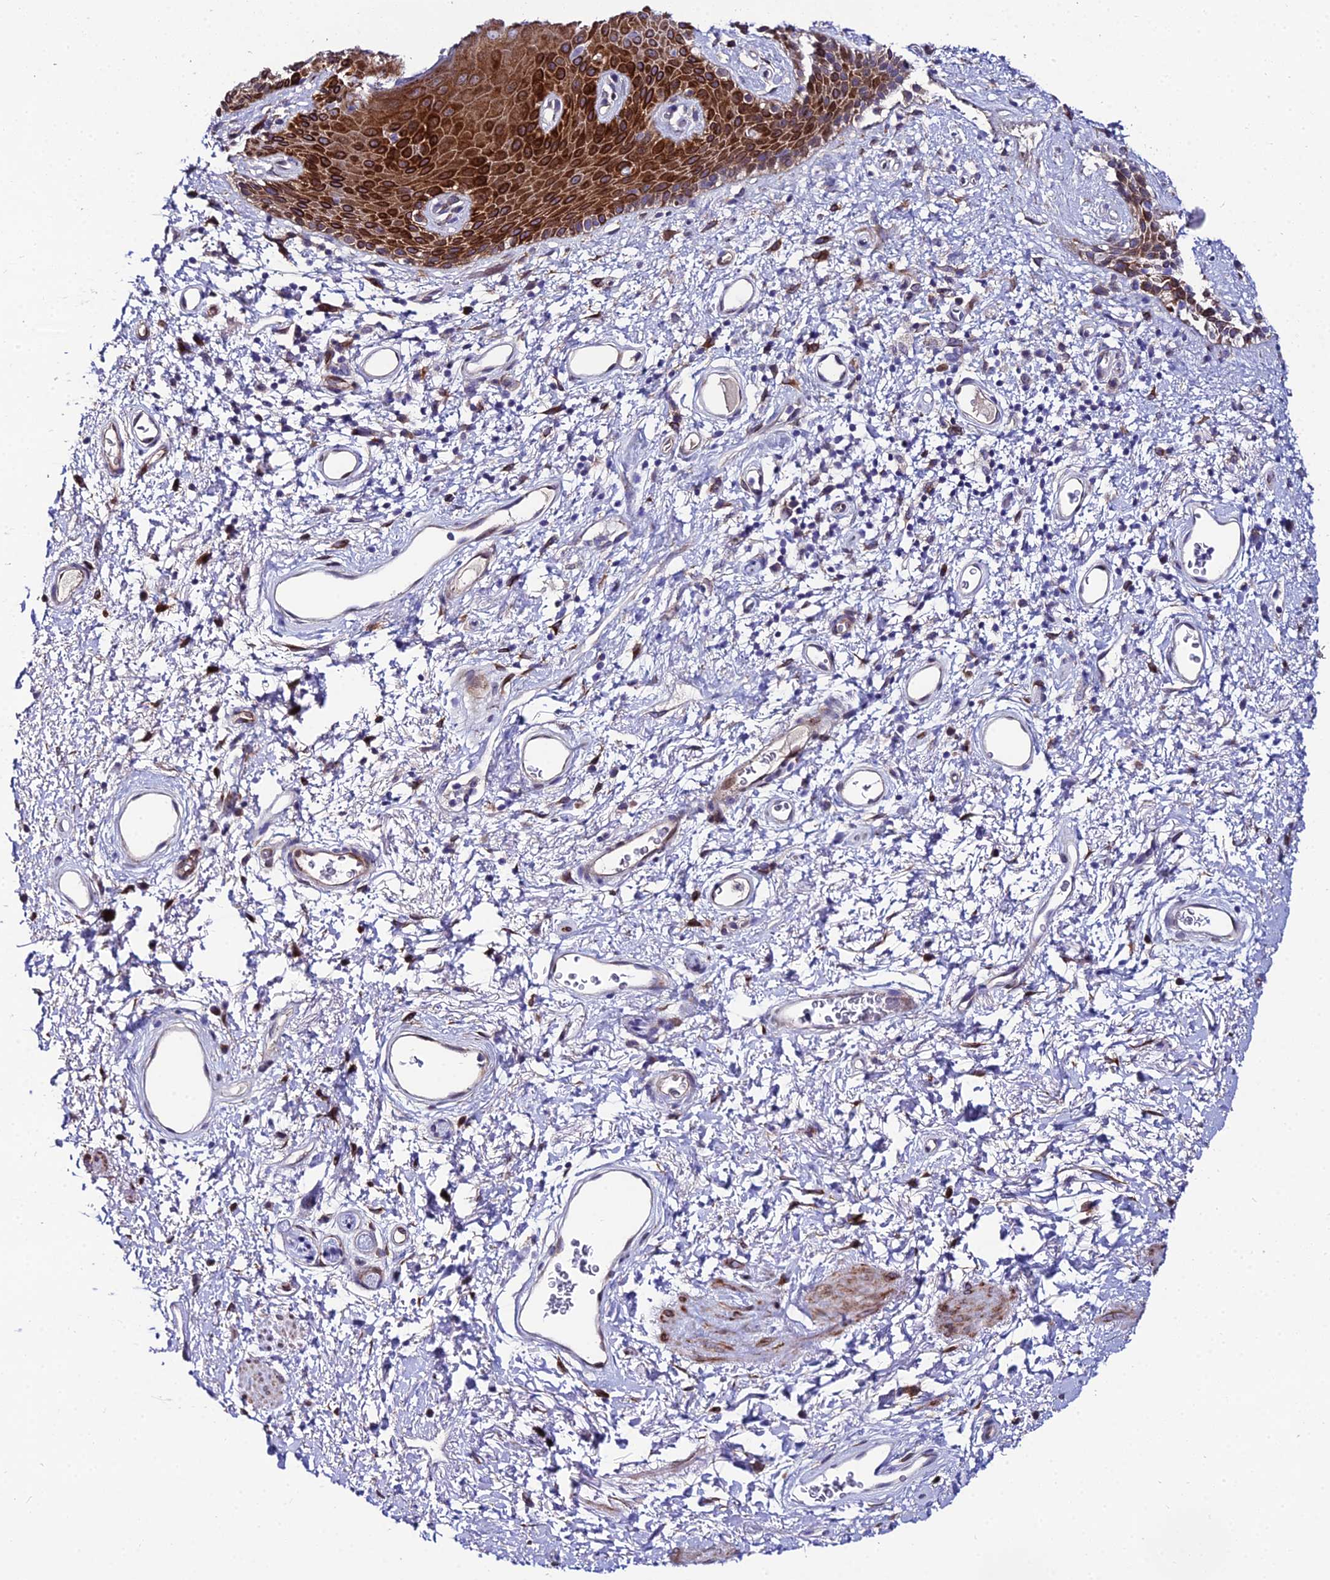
{"staining": {"intensity": "strong", "quantity": ">75%", "location": "cytoplasmic/membranous"}, "tissue": "skin", "cell_type": "Epidermal cells", "image_type": "normal", "snomed": [{"axis": "morphology", "description": "Normal tissue, NOS"}, {"axis": "topography", "description": "Anal"}], "caption": "Immunohistochemical staining of unremarkable skin demonstrates strong cytoplasmic/membranous protein expression in about >75% of epidermal cells. (Stains: DAB (3,3'-diaminobenzidine) in brown, nuclei in blue, Microscopy: brightfield microscopy at high magnification).", "gene": "DDX19A", "patient": {"sex": "female", "age": 46}}